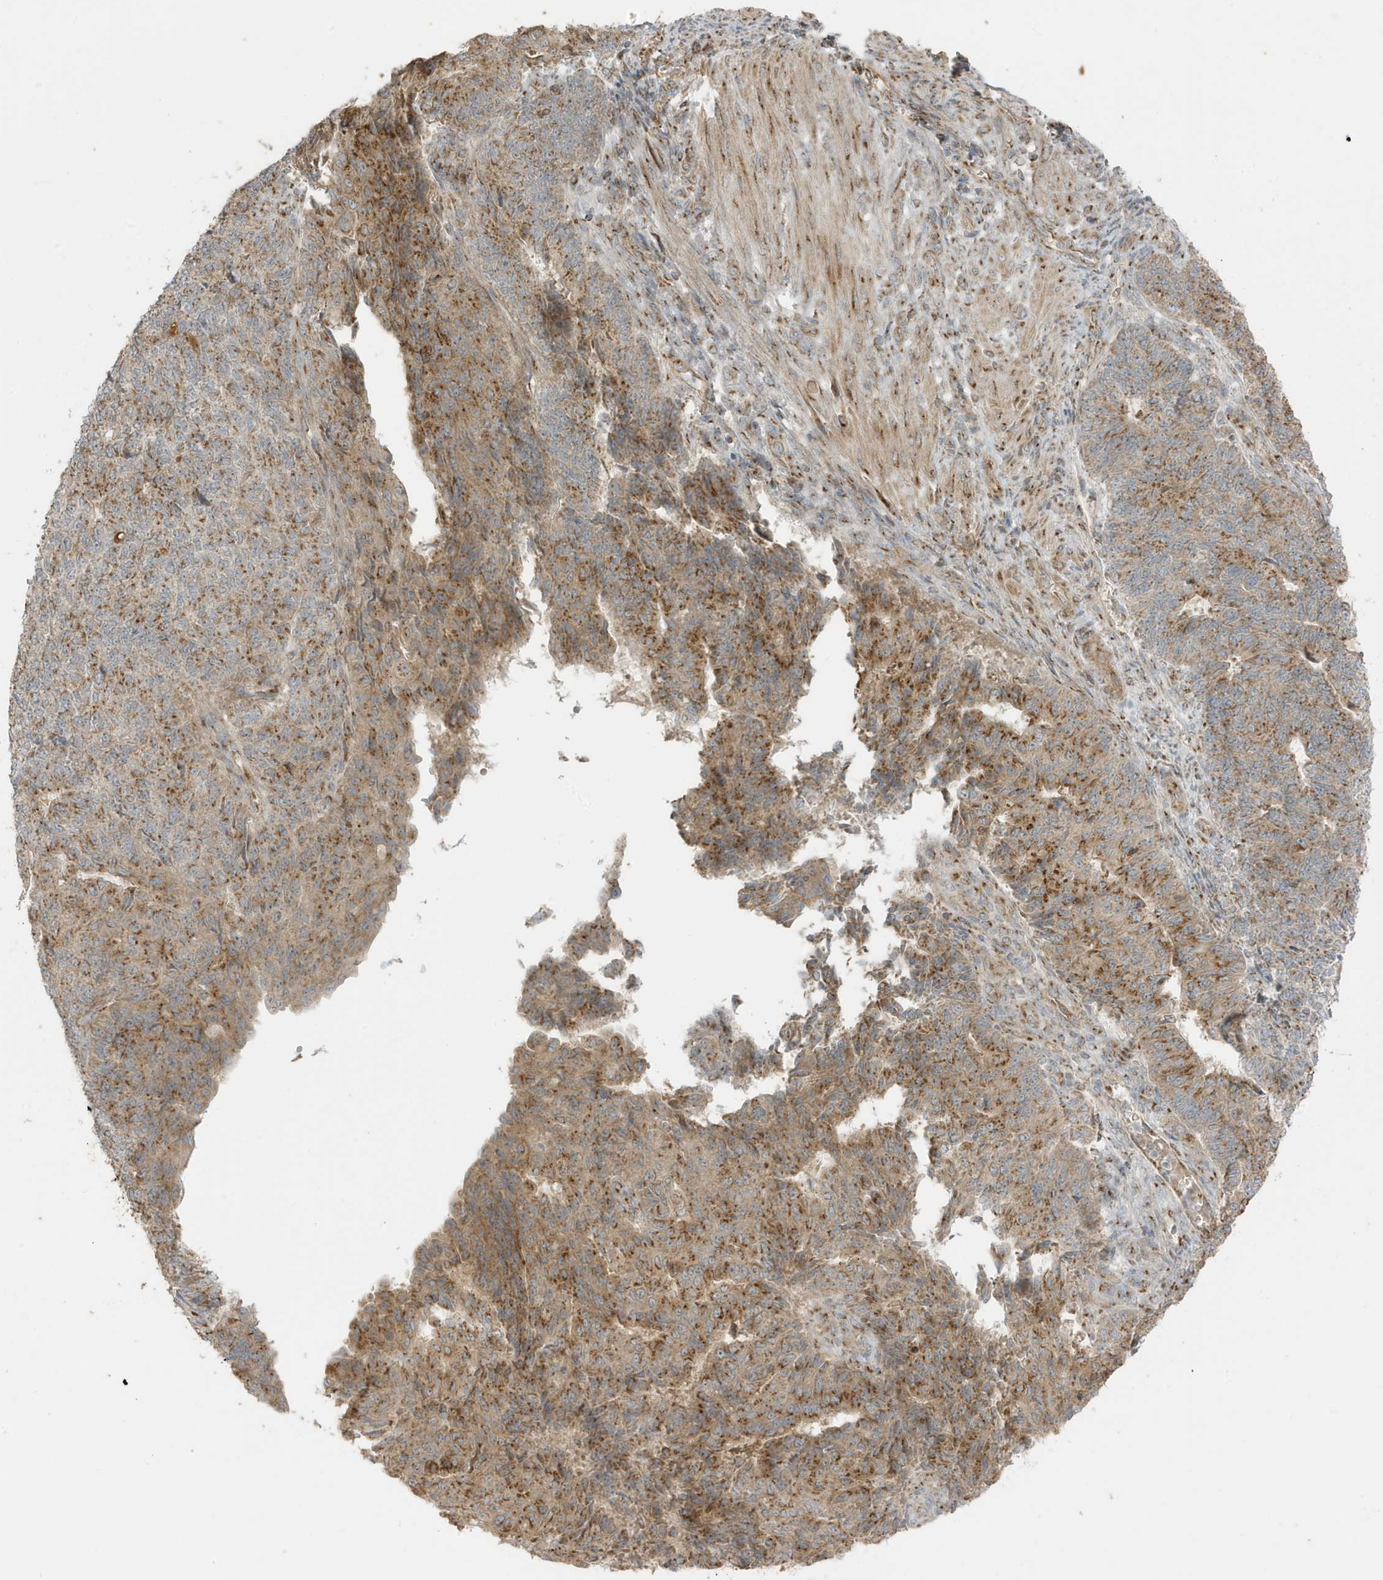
{"staining": {"intensity": "moderate", "quantity": "25%-75%", "location": "cytoplasmic/membranous"}, "tissue": "endometrial cancer", "cell_type": "Tumor cells", "image_type": "cancer", "snomed": [{"axis": "morphology", "description": "Adenocarcinoma, NOS"}, {"axis": "topography", "description": "Endometrium"}], "caption": "Tumor cells reveal medium levels of moderate cytoplasmic/membranous expression in approximately 25%-75% of cells in adenocarcinoma (endometrial).", "gene": "GOLGA4", "patient": {"sex": "female", "age": 32}}